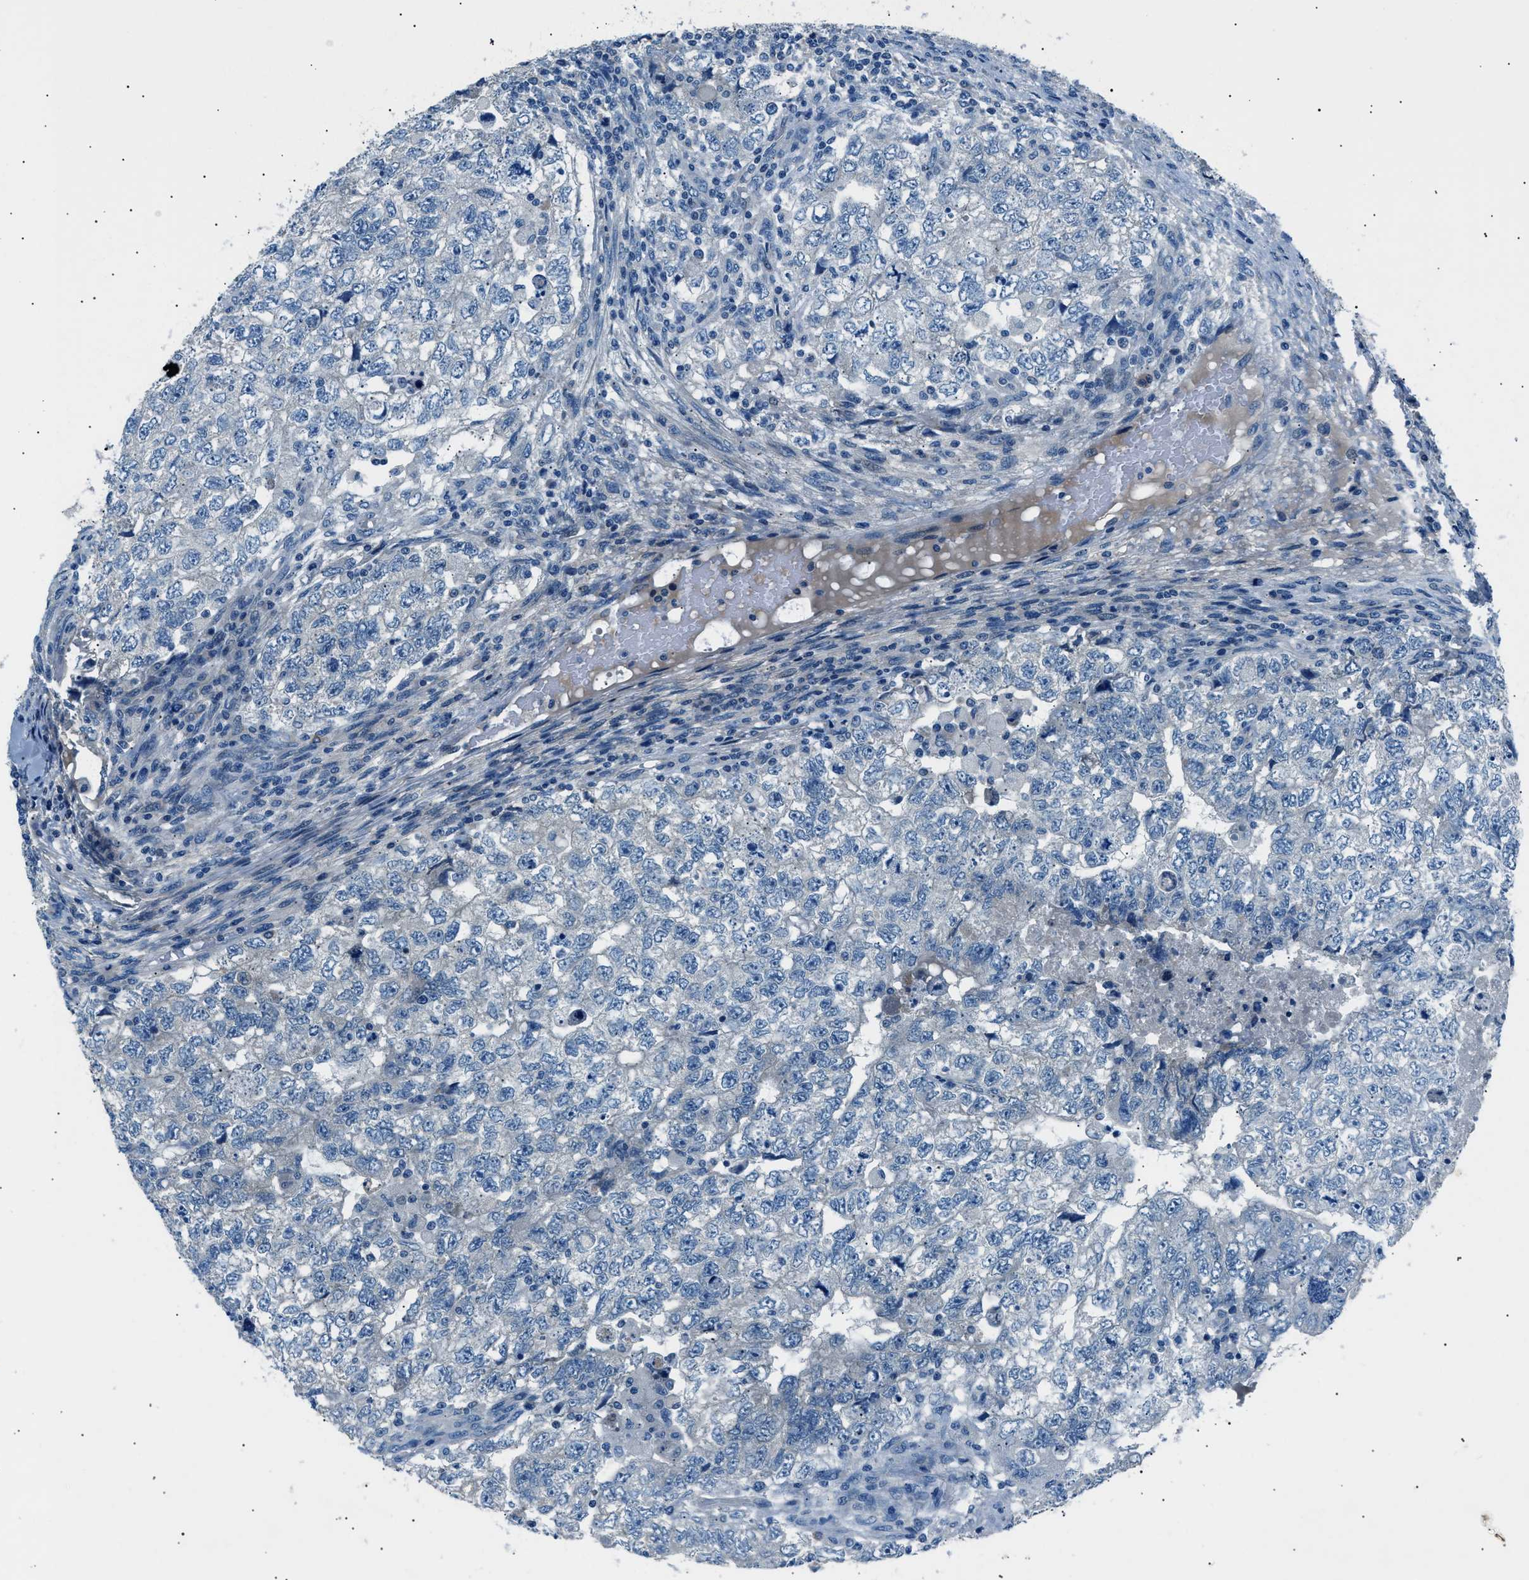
{"staining": {"intensity": "negative", "quantity": "none", "location": "none"}, "tissue": "testis cancer", "cell_type": "Tumor cells", "image_type": "cancer", "snomed": [{"axis": "morphology", "description": "Carcinoma, Embryonal, NOS"}, {"axis": "topography", "description": "Testis"}], "caption": "Protein analysis of embryonal carcinoma (testis) reveals no significant expression in tumor cells.", "gene": "LRRC37B", "patient": {"sex": "male", "age": 36}}